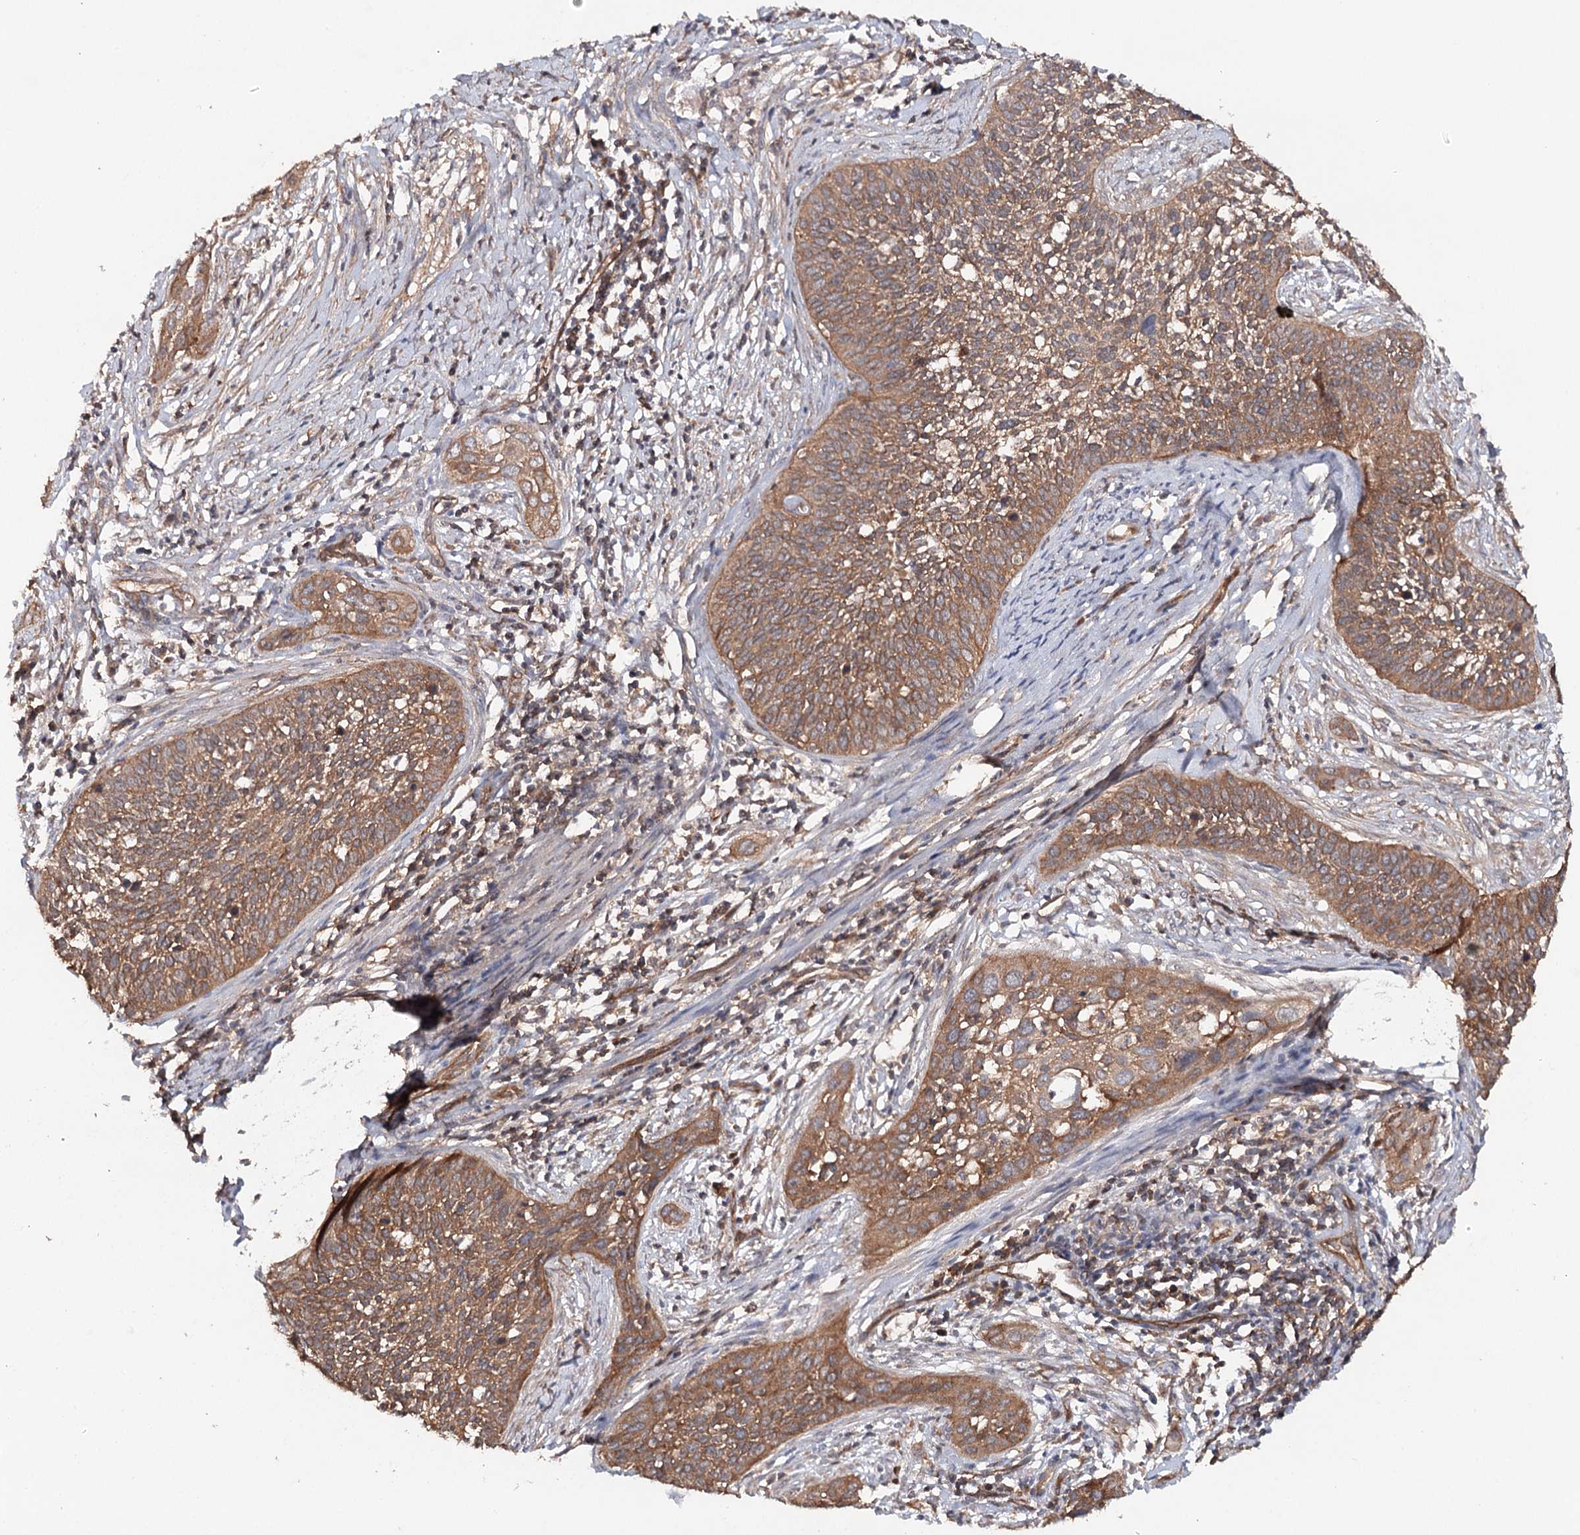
{"staining": {"intensity": "moderate", "quantity": ">75%", "location": "cytoplasmic/membranous"}, "tissue": "cervical cancer", "cell_type": "Tumor cells", "image_type": "cancer", "snomed": [{"axis": "morphology", "description": "Squamous cell carcinoma, NOS"}, {"axis": "topography", "description": "Cervix"}], "caption": "This is a histology image of IHC staining of cervical squamous cell carcinoma, which shows moderate expression in the cytoplasmic/membranous of tumor cells.", "gene": "BCR", "patient": {"sex": "female", "age": 34}}